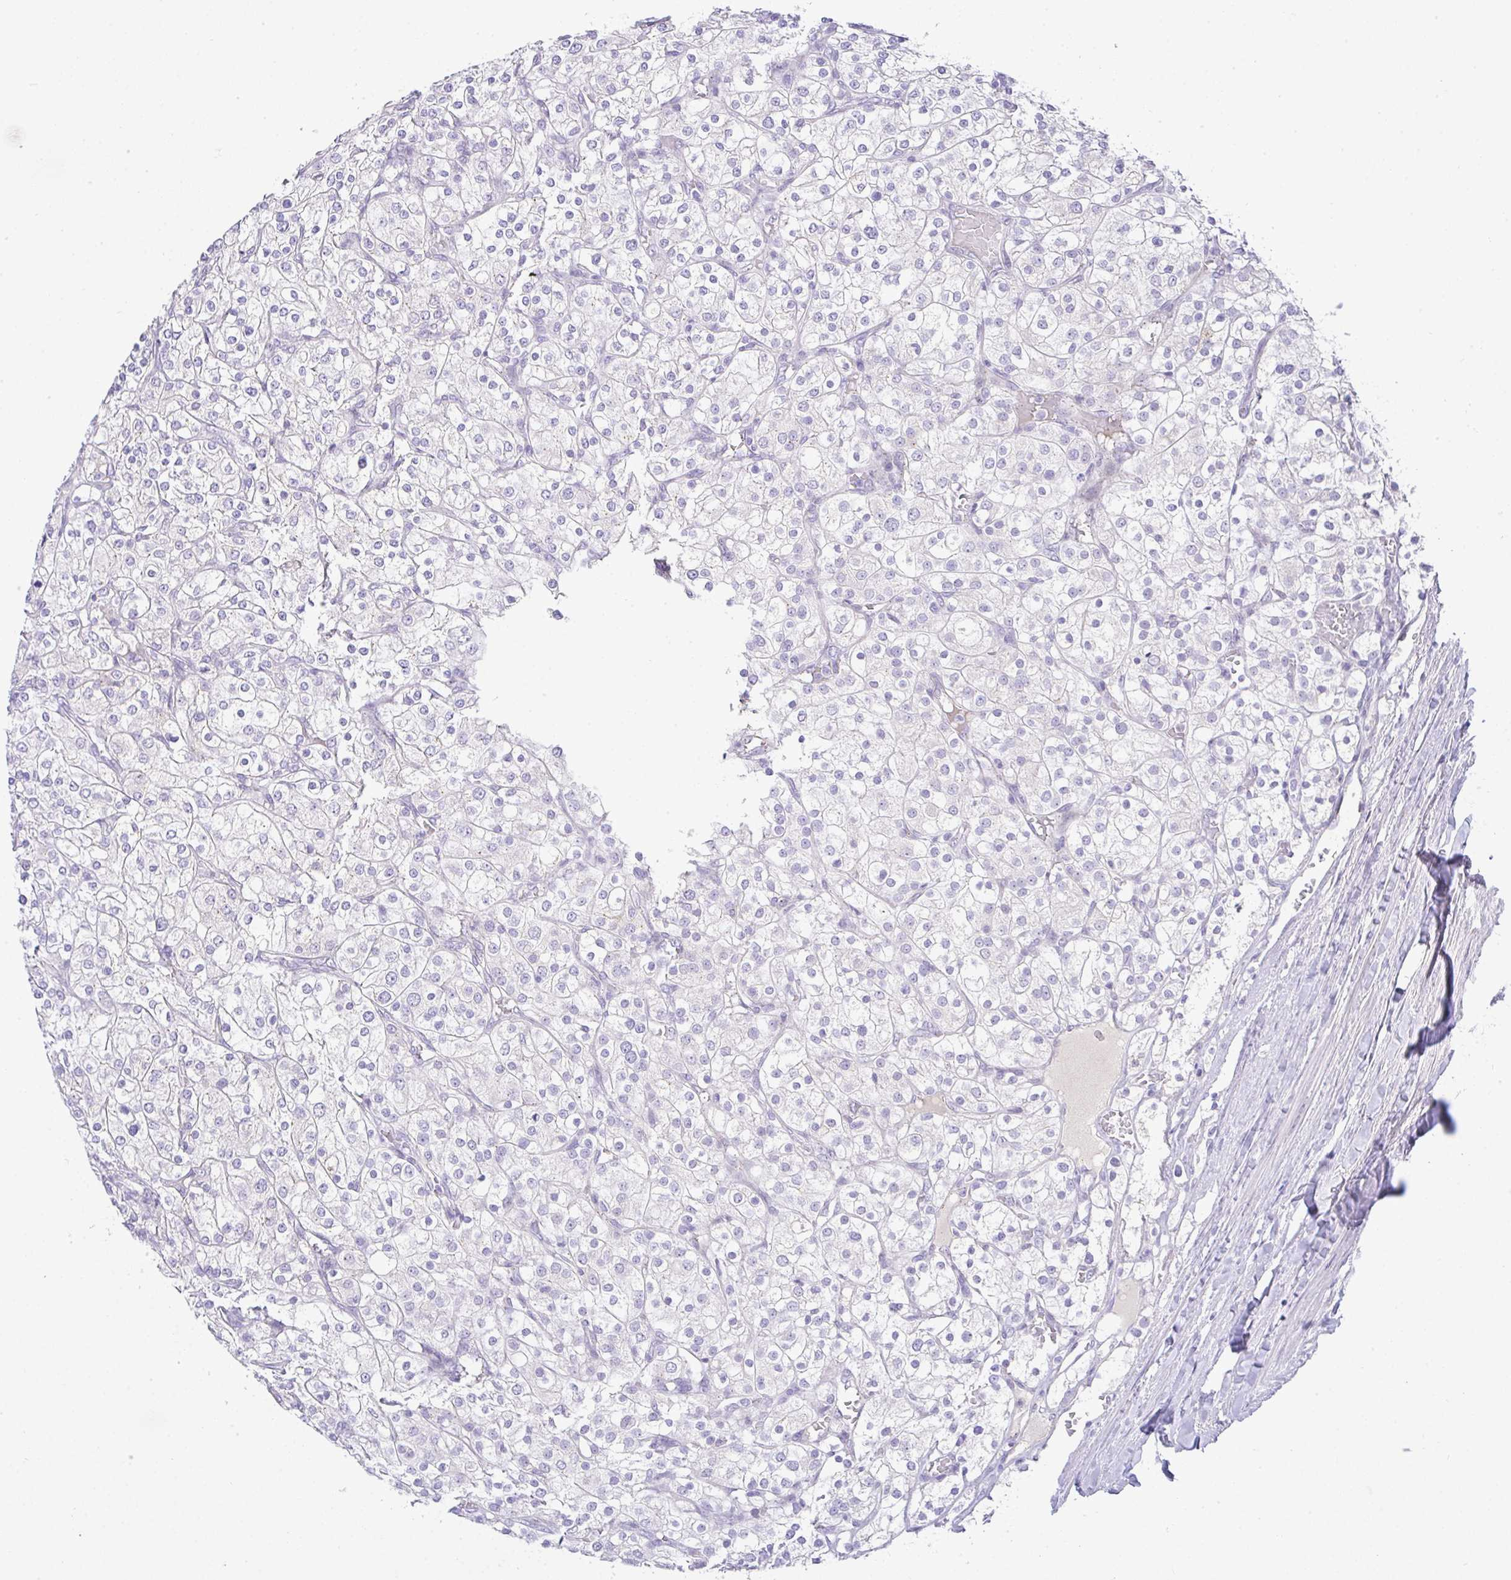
{"staining": {"intensity": "negative", "quantity": "none", "location": "none"}, "tissue": "renal cancer", "cell_type": "Tumor cells", "image_type": "cancer", "snomed": [{"axis": "morphology", "description": "Adenocarcinoma, NOS"}, {"axis": "topography", "description": "Kidney"}], "caption": "This is an immunohistochemistry (IHC) image of human renal adenocarcinoma. There is no staining in tumor cells.", "gene": "FAM177A1", "patient": {"sex": "male", "age": 80}}